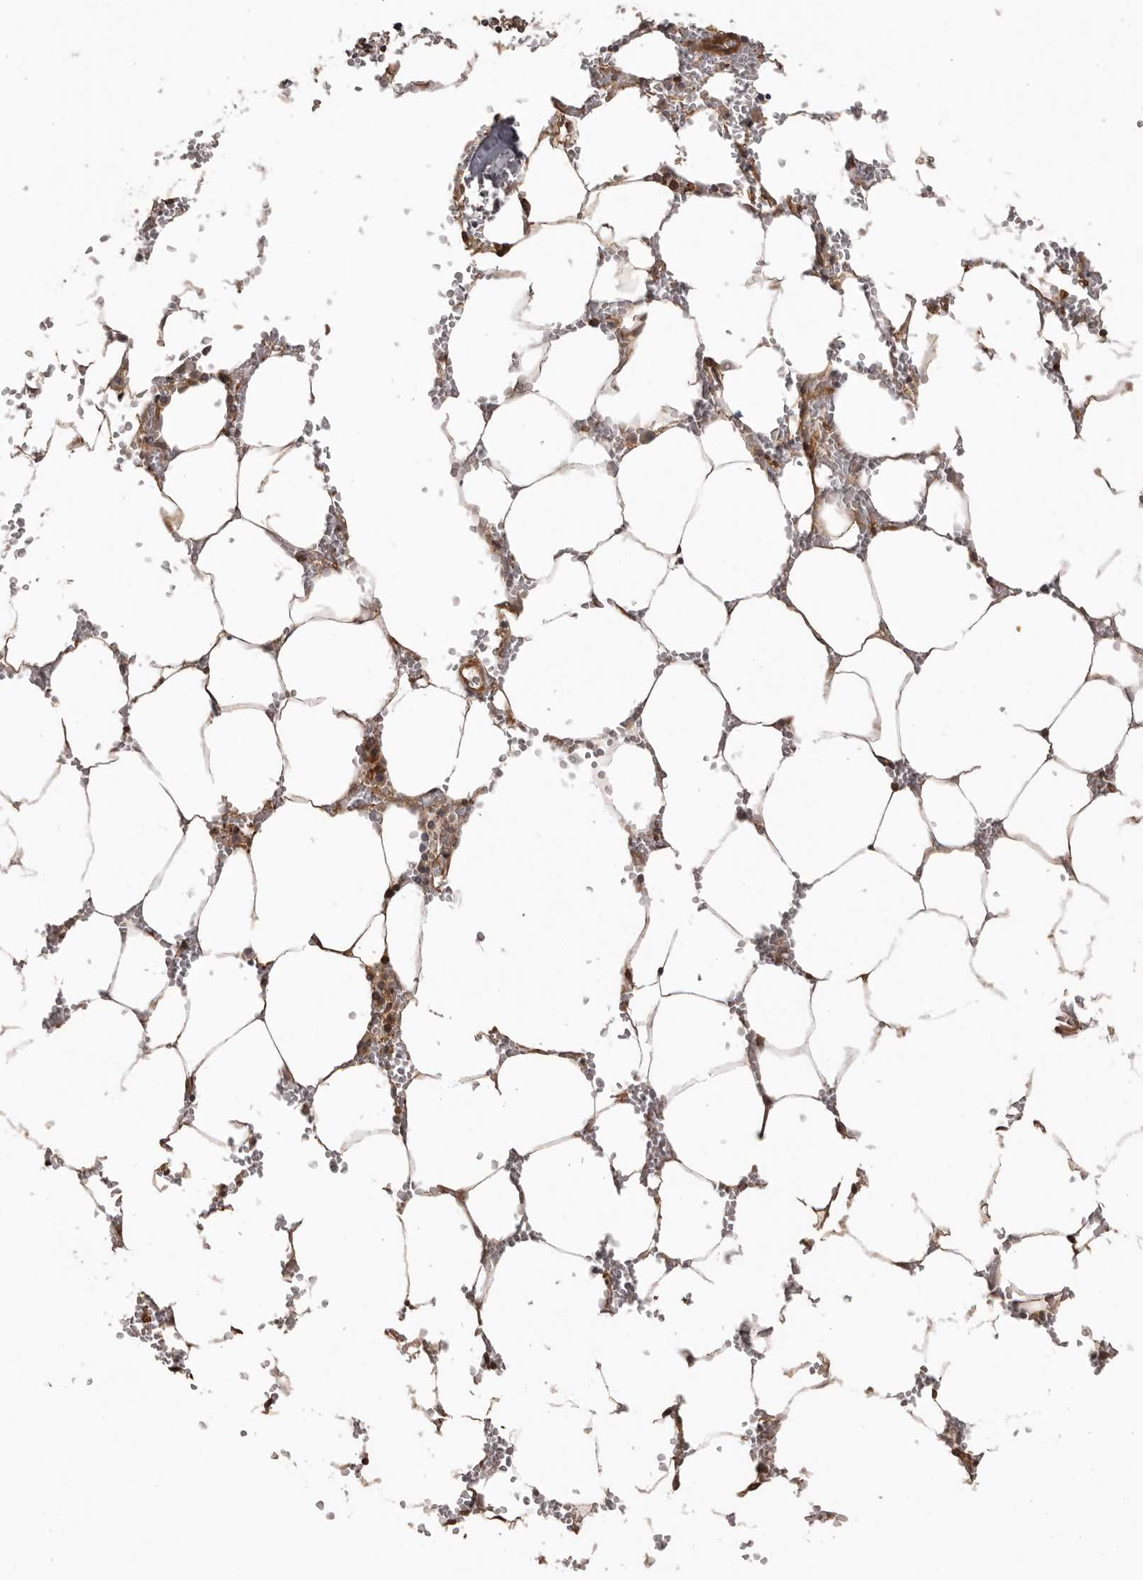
{"staining": {"intensity": "moderate", "quantity": "25%-75%", "location": "cytoplasmic/membranous"}, "tissue": "bone marrow", "cell_type": "Hematopoietic cells", "image_type": "normal", "snomed": [{"axis": "morphology", "description": "Normal tissue, NOS"}, {"axis": "topography", "description": "Bone marrow"}], "caption": "This is a micrograph of immunohistochemistry staining of normal bone marrow, which shows moderate expression in the cytoplasmic/membranous of hematopoietic cells.", "gene": "NFKBIA", "patient": {"sex": "male", "age": 70}}